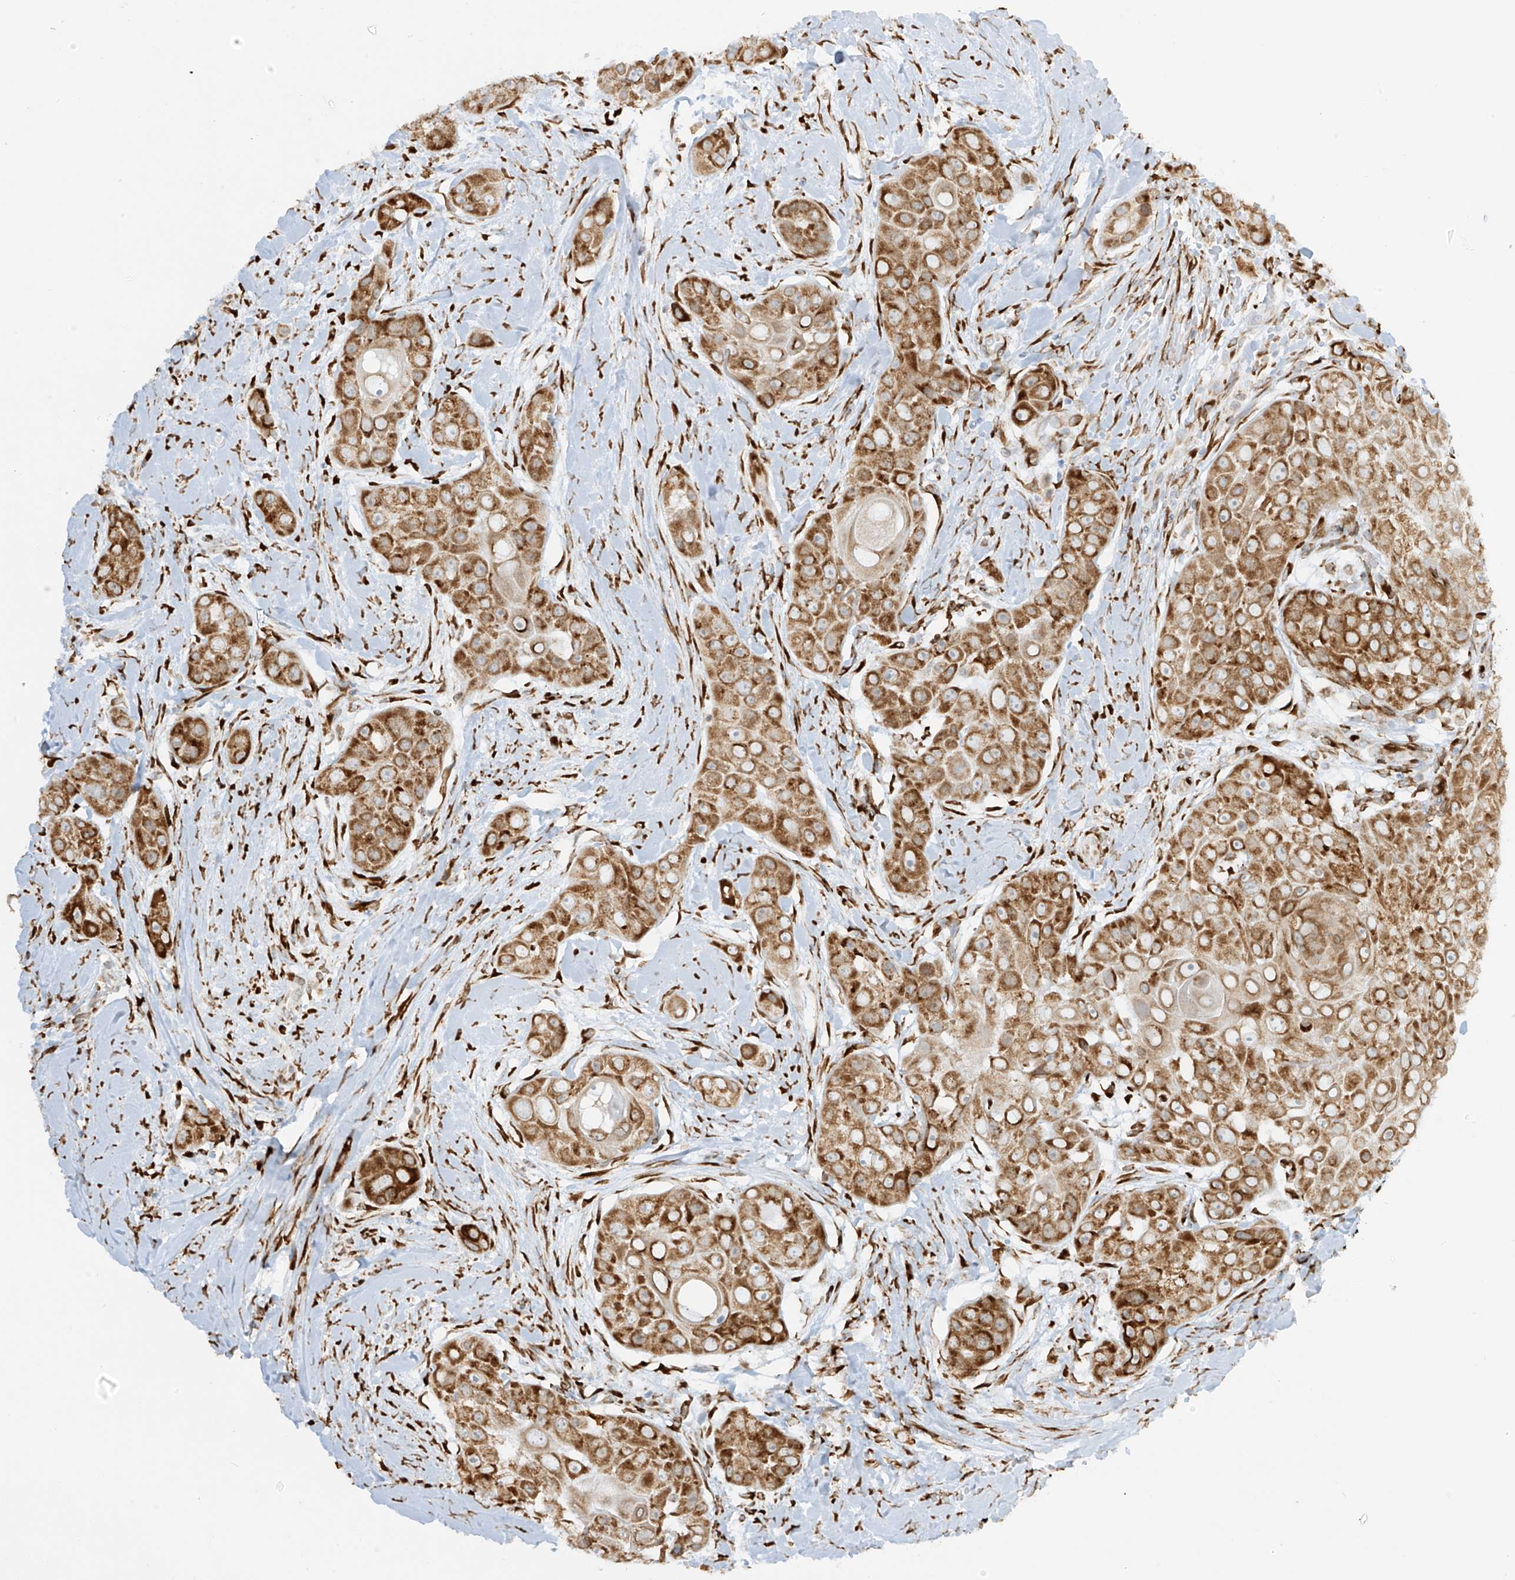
{"staining": {"intensity": "strong", "quantity": ">75%", "location": "cytoplasmic/membranous"}, "tissue": "head and neck cancer", "cell_type": "Tumor cells", "image_type": "cancer", "snomed": [{"axis": "morphology", "description": "Normal tissue, NOS"}, {"axis": "morphology", "description": "Squamous cell carcinoma, NOS"}, {"axis": "topography", "description": "Skeletal muscle"}, {"axis": "topography", "description": "Head-Neck"}], "caption": "This micrograph demonstrates head and neck cancer (squamous cell carcinoma) stained with immunohistochemistry (IHC) to label a protein in brown. The cytoplasmic/membranous of tumor cells show strong positivity for the protein. Nuclei are counter-stained blue.", "gene": "LRRC59", "patient": {"sex": "male", "age": 51}}